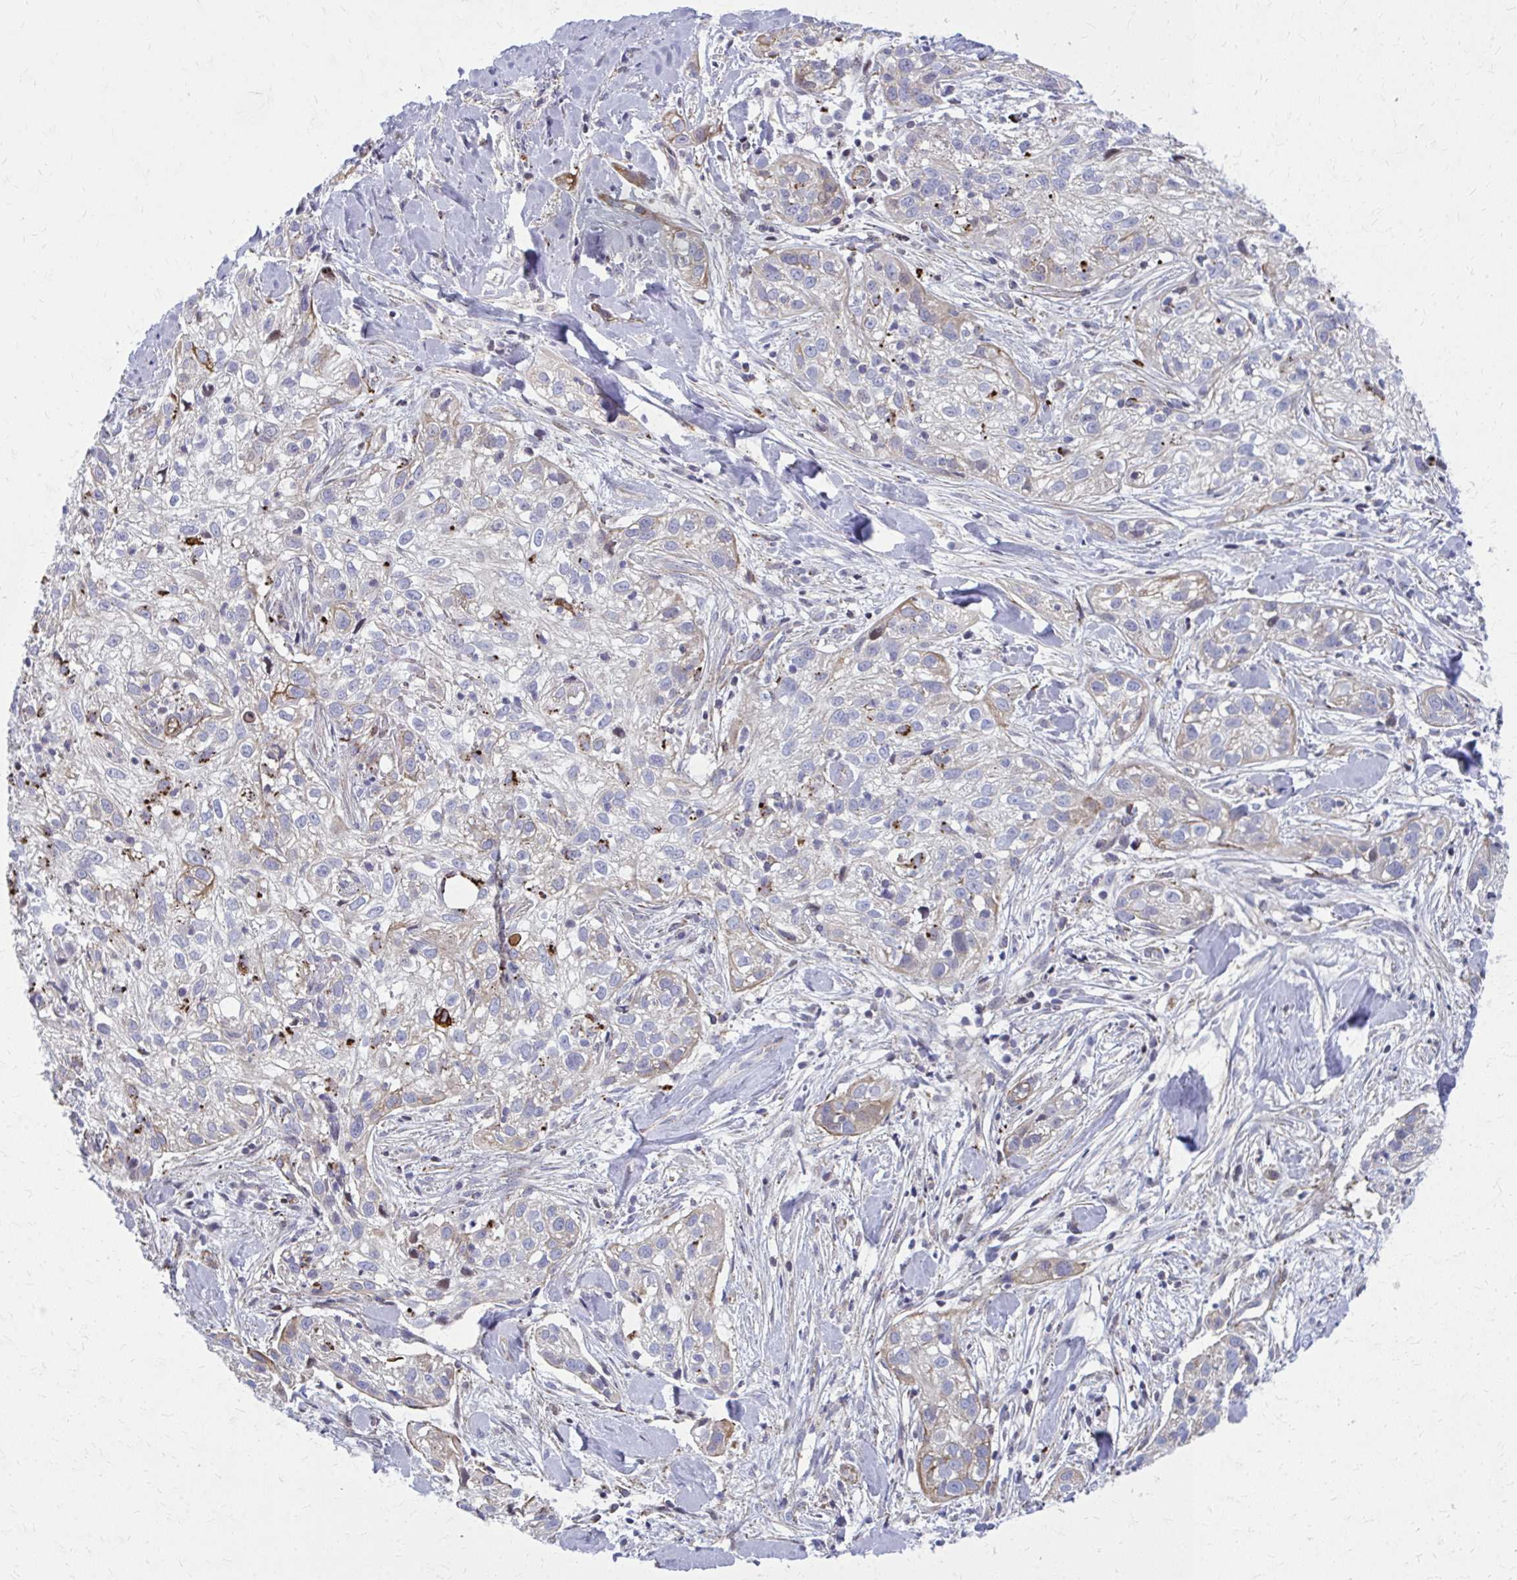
{"staining": {"intensity": "weak", "quantity": "<25%", "location": "cytoplasmic/membranous"}, "tissue": "skin cancer", "cell_type": "Tumor cells", "image_type": "cancer", "snomed": [{"axis": "morphology", "description": "Squamous cell carcinoma, NOS"}, {"axis": "topography", "description": "Skin"}], "caption": "The image exhibits no significant positivity in tumor cells of skin cancer.", "gene": "LRRC4B", "patient": {"sex": "male", "age": 82}}